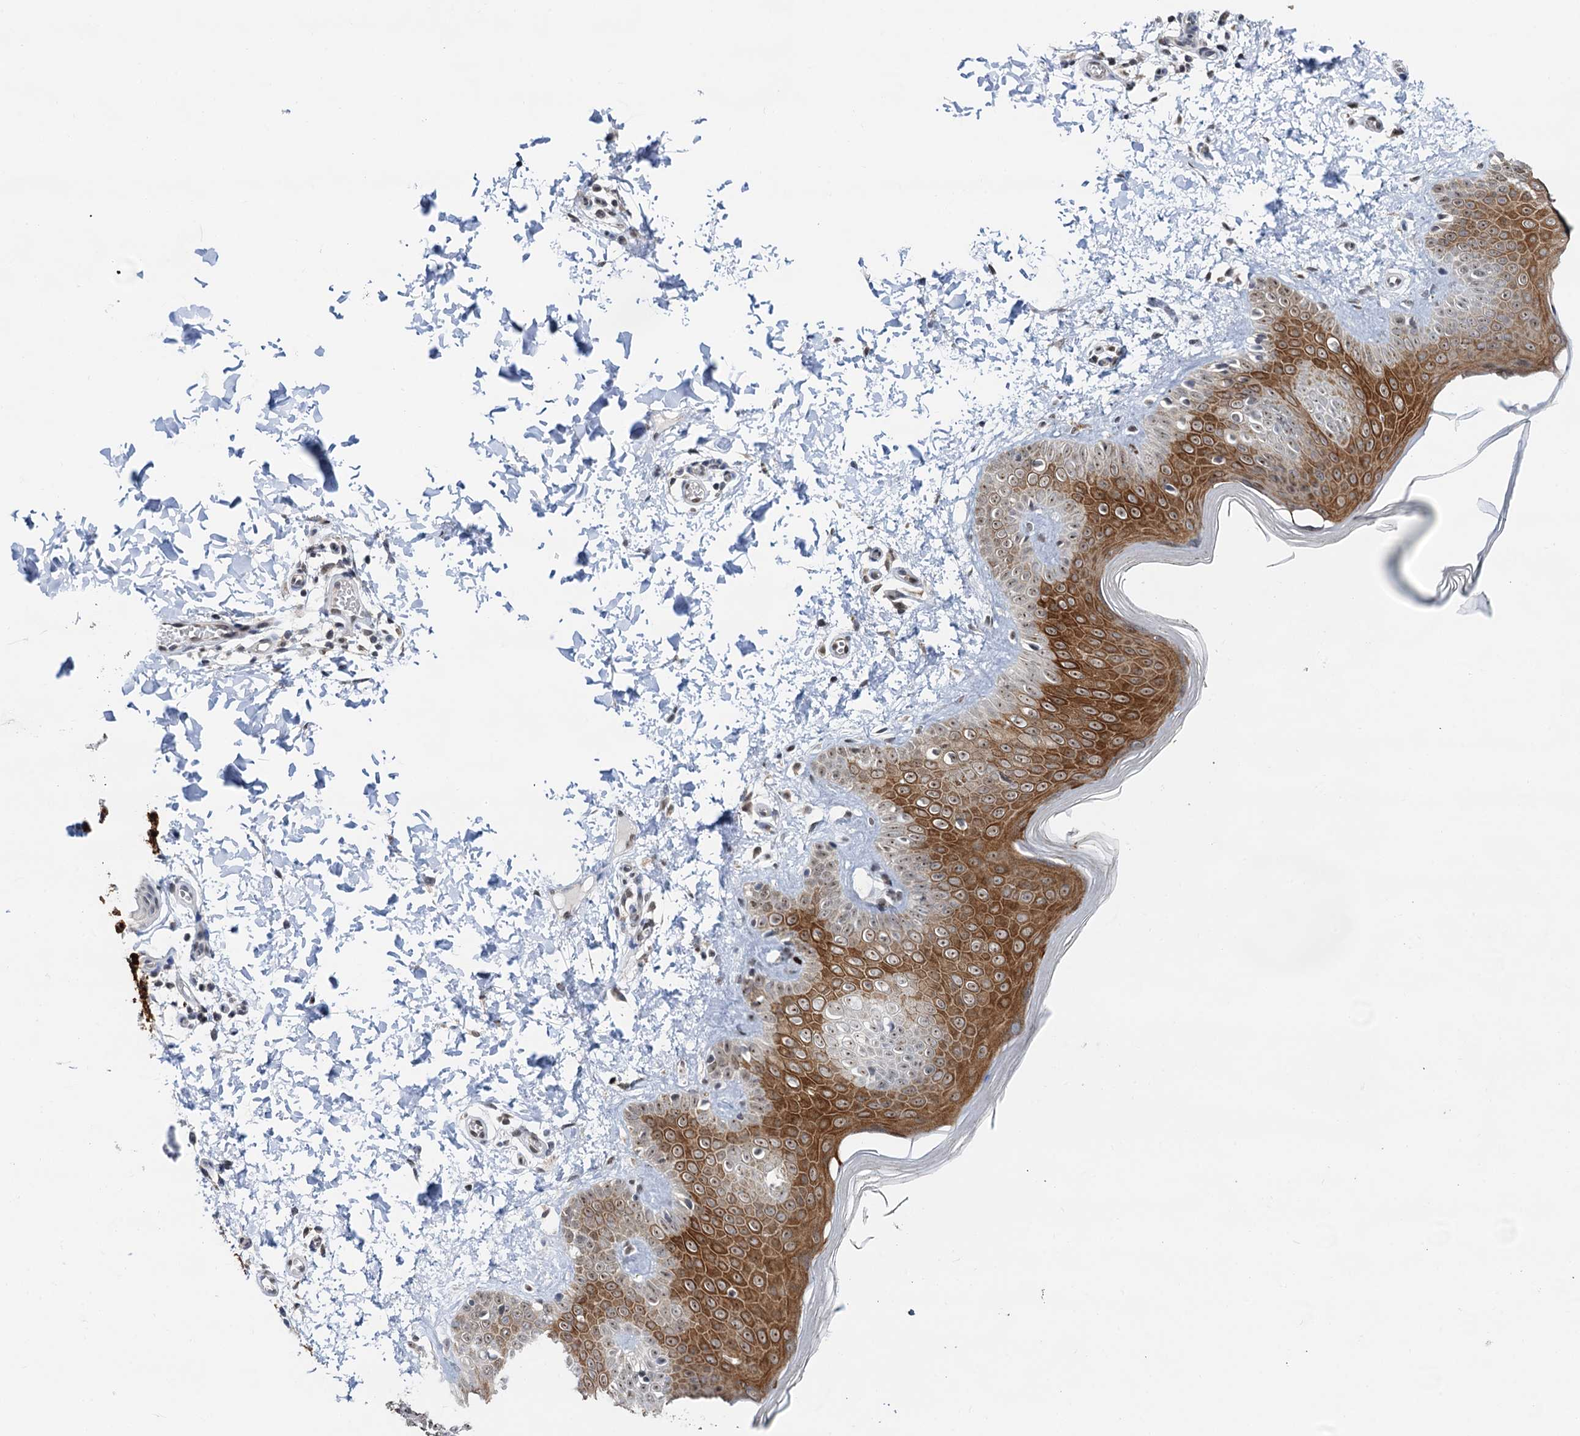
{"staining": {"intensity": "moderate", "quantity": ">75%", "location": "nuclear"}, "tissue": "skin", "cell_type": "Fibroblasts", "image_type": "normal", "snomed": [{"axis": "morphology", "description": "Normal tissue, NOS"}, {"axis": "topography", "description": "Skin"}], "caption": "IHC (DAB) staining of normal human skin shows moderate nuclear protein positivity in about >75% of fibroblasts.", "gene": "NAT10", "patient": {"sex": "male", "age": 36}}